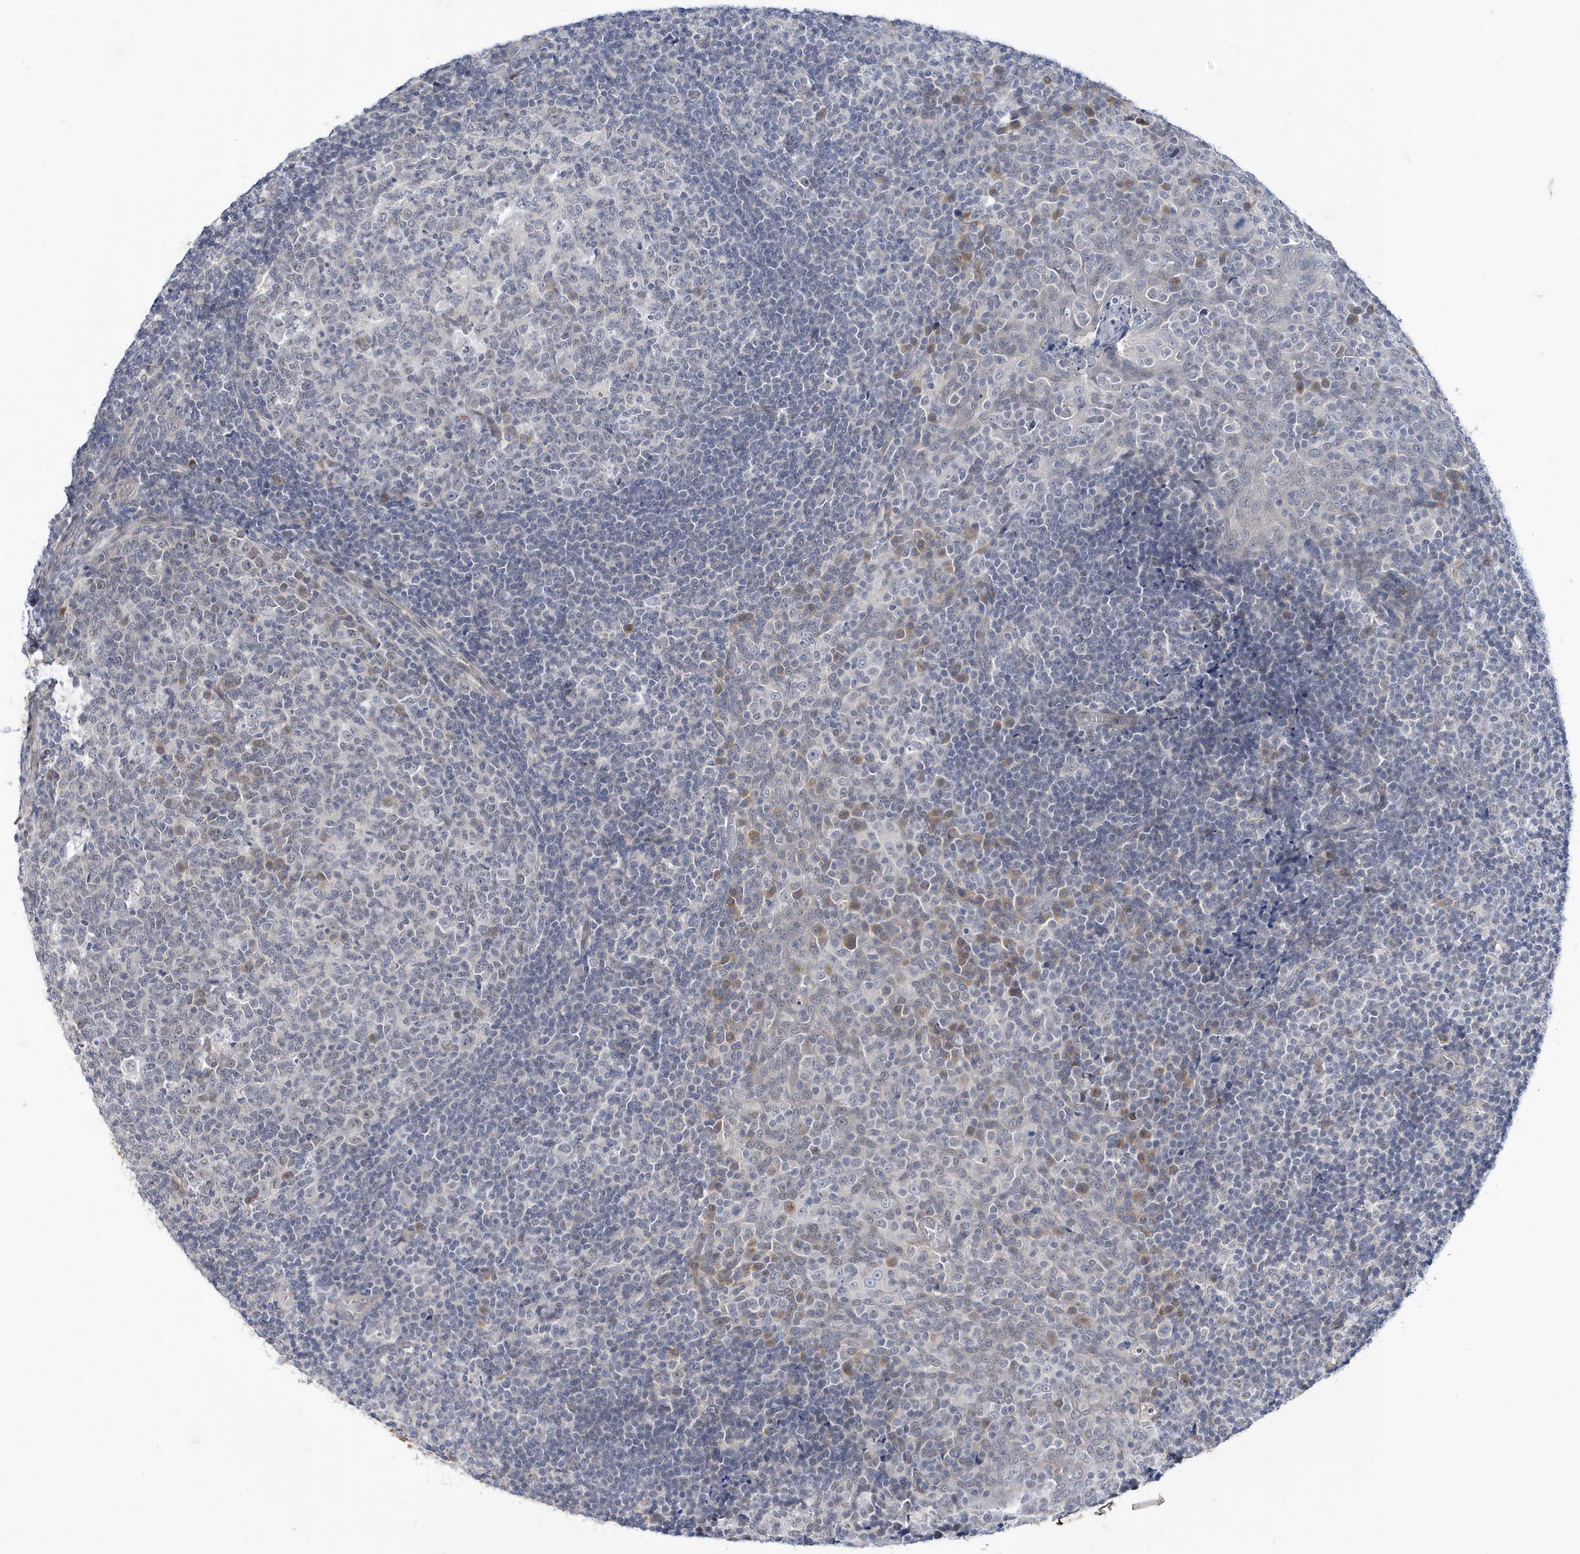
{"staining": {"intensity": "weak", "quantity": "<25%", "location": "nuclear"}, "tissue": "tonsil", "cell_type": "Germinal center cells", "image_type": "normal", "snomed": [{"axis": "morphology", "description": "Normal tissue, NOS"}, {"axis": "topography", "description": "Tonsil"}], "caption": "Germinal center cells are negative for protein expression in benign human tonsil. (Stains: DAB (3,3'-diaminobenzidine) immunohistochemistry with hematoxylin counter stain, Microscopy: brightfield microscopy at high magnification).", "gene": "ZNF654", "patient": {"sex": "female", "age": 19}}